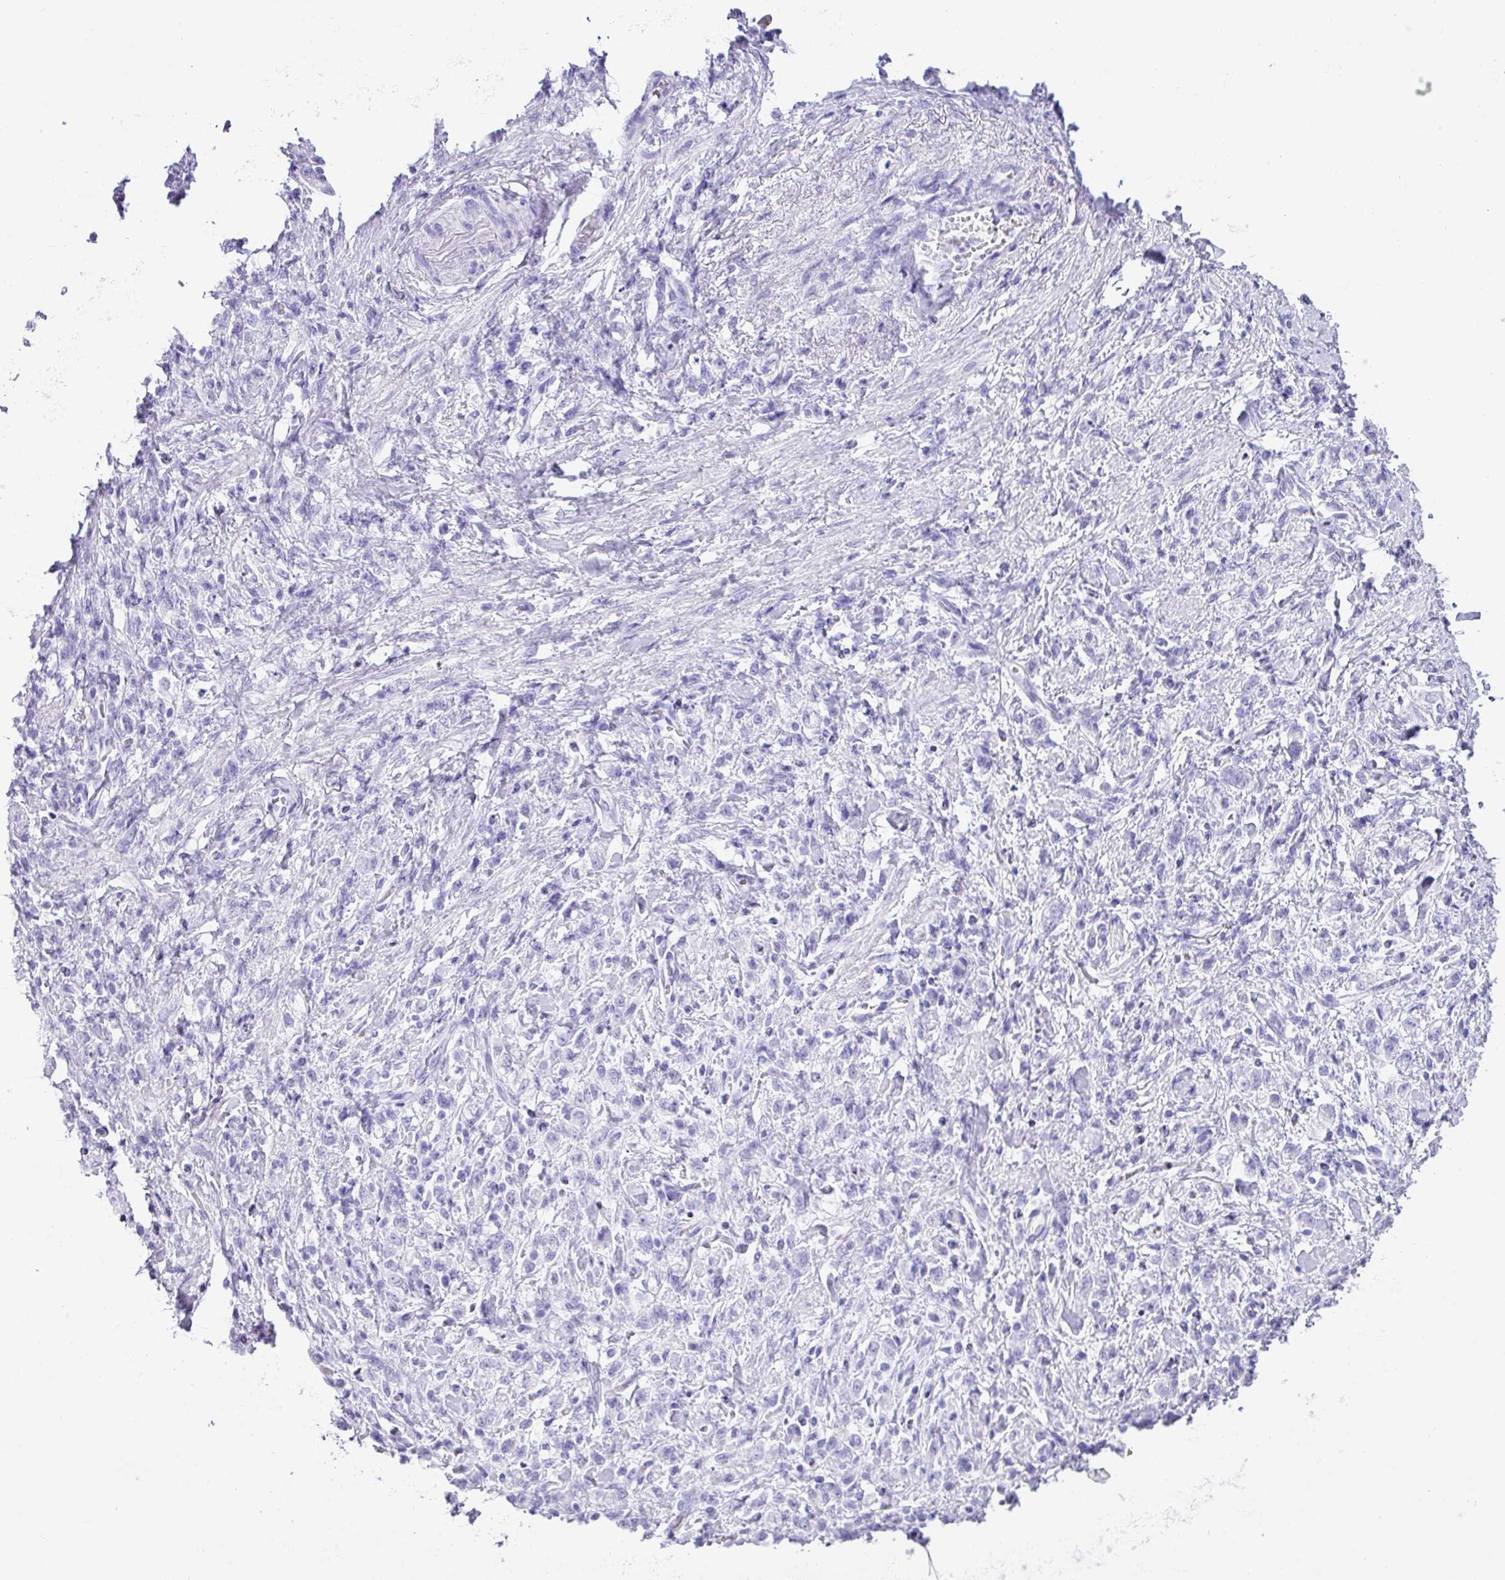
{"staining": {"intensity": "negative", "quantity": "none", "location": "none"}, "tissue": "stomach cancer", "cell_type": "Tumor cells", "image_type": "cancer", "snomed": [{"axis": "morphology", "description": "Adenocarcinoma, NOS"}, {"axis": "topography", "description": "Stomach"}], "caption": "DAB (3,3'-diaminobenzidine) immunohistochemical staining of adenocarcinoma (stomach) shows no significant expression in tumor cells.", "gene": "NCCRP1", "patient": {"sex": "male", "age": 77}}